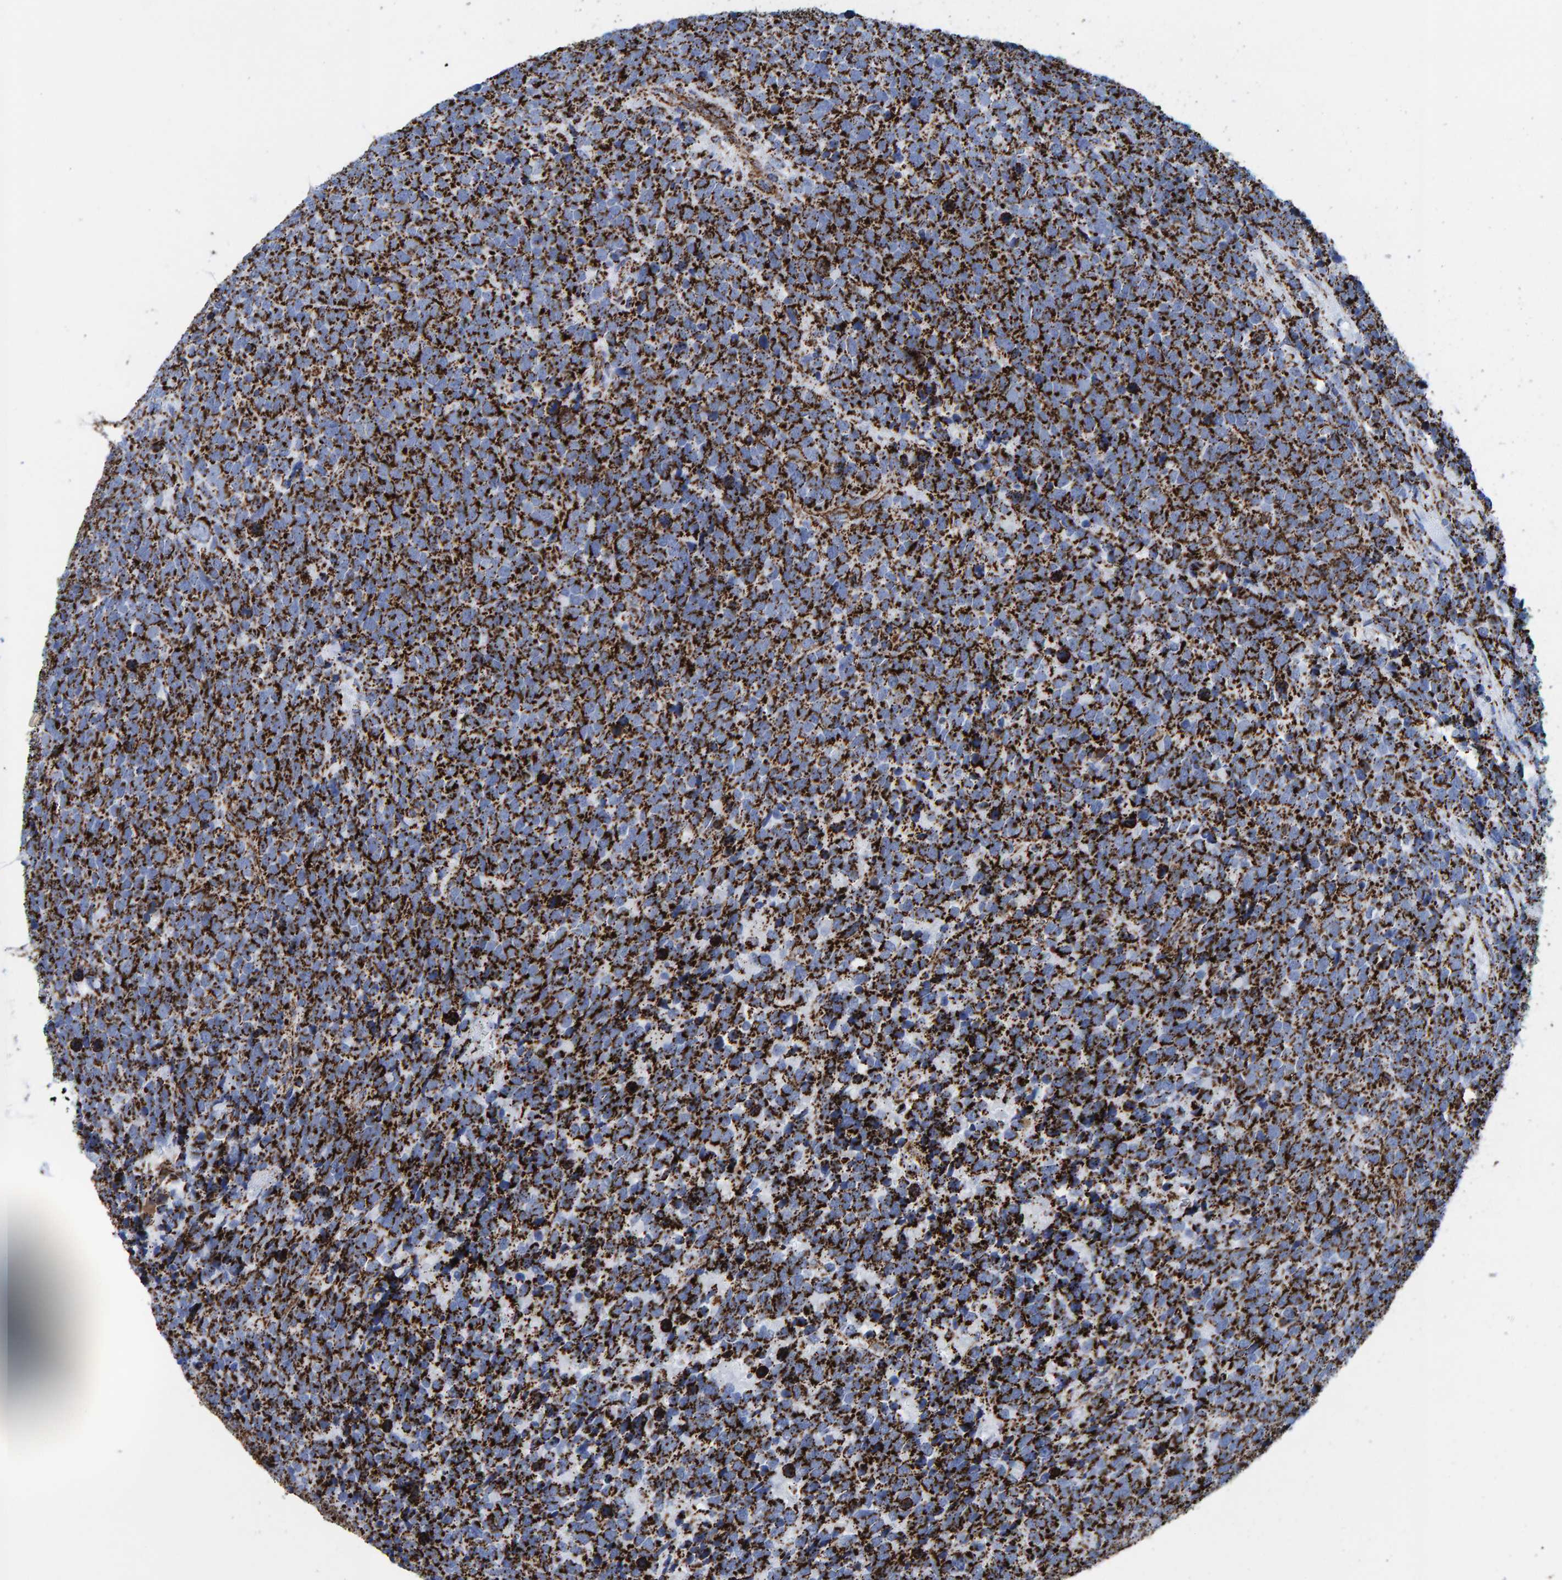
{"staining": {"intensity": "strong", "quantity": ">75%", "location": "cytoplasmic/membranous"}, "tissue": "urothelial cancer", "cell_type": "Tumor cells", "image_type": "cancer", "snomed": [{"axis": "morphology", "description": "Urothelial carcinoma, High grade"}, {"axis": "topography", "description": "Urinary bladder"}], "caption": "Brown immunohistochemical staining in urothelial cancer demonstrates strong cytoplasmic/membranous expression in approximately >75% of tumor cells.", "gene": "ENSG00000262660", "patient": {"sex": "female", "age": 82}}